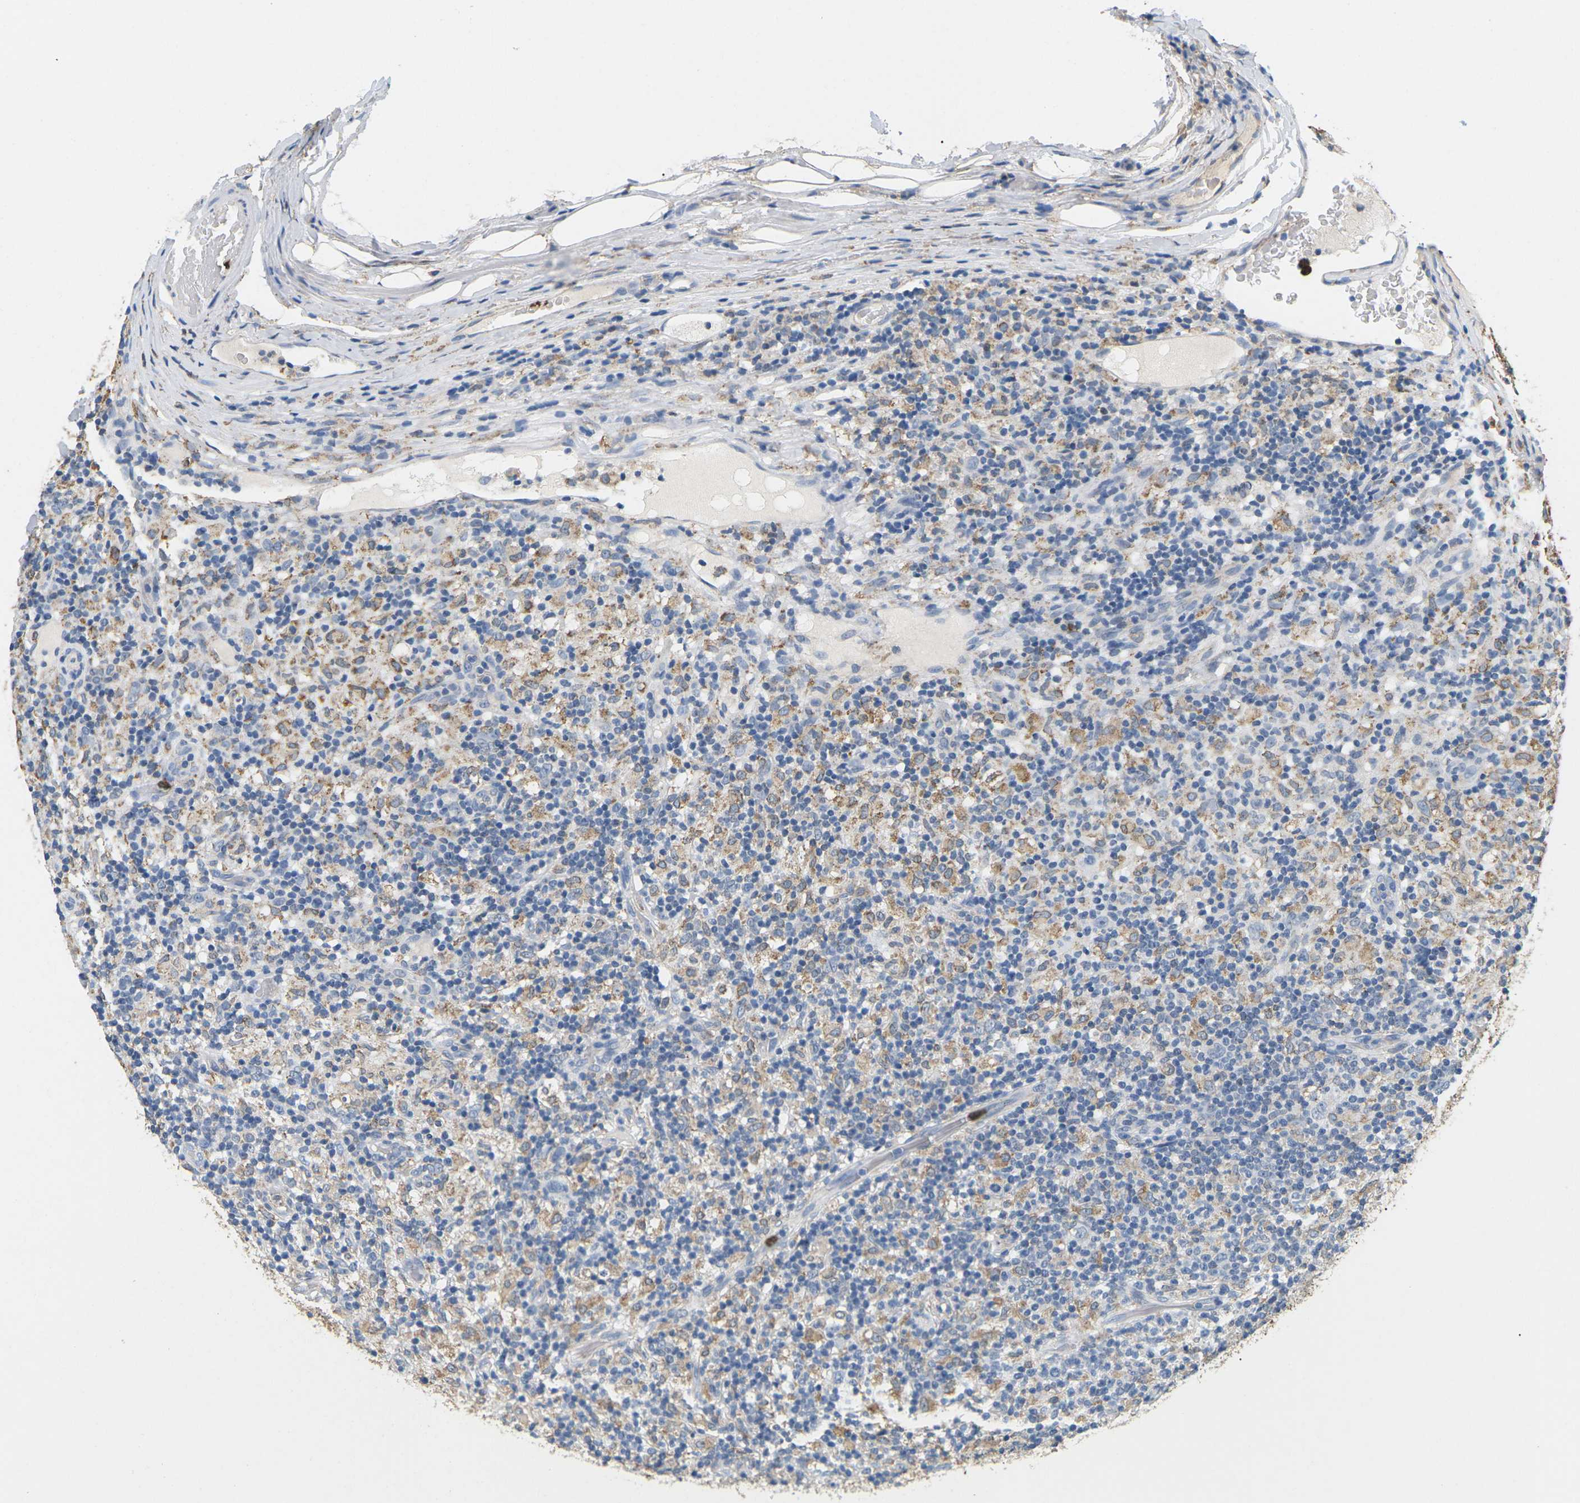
{"staining": {"intensity": "negative", "quantity": "none", "location": "none"}, "tissue": "lymphoma", "cell_type": "Tumor cells", "image_type": "cancer", "snomed": [{"axis": "morphology", "description": "Hodgkin's disease, NOS"}, {"axis": "topography", "description": "Lymph node"}], "caption": "Human lymphoma stained for a protein using immunohistochemistry (IHC) exhibits no positivity in tumor cells.", "gene": "ADM", "patient": {"sex": "male", "age": 70}}